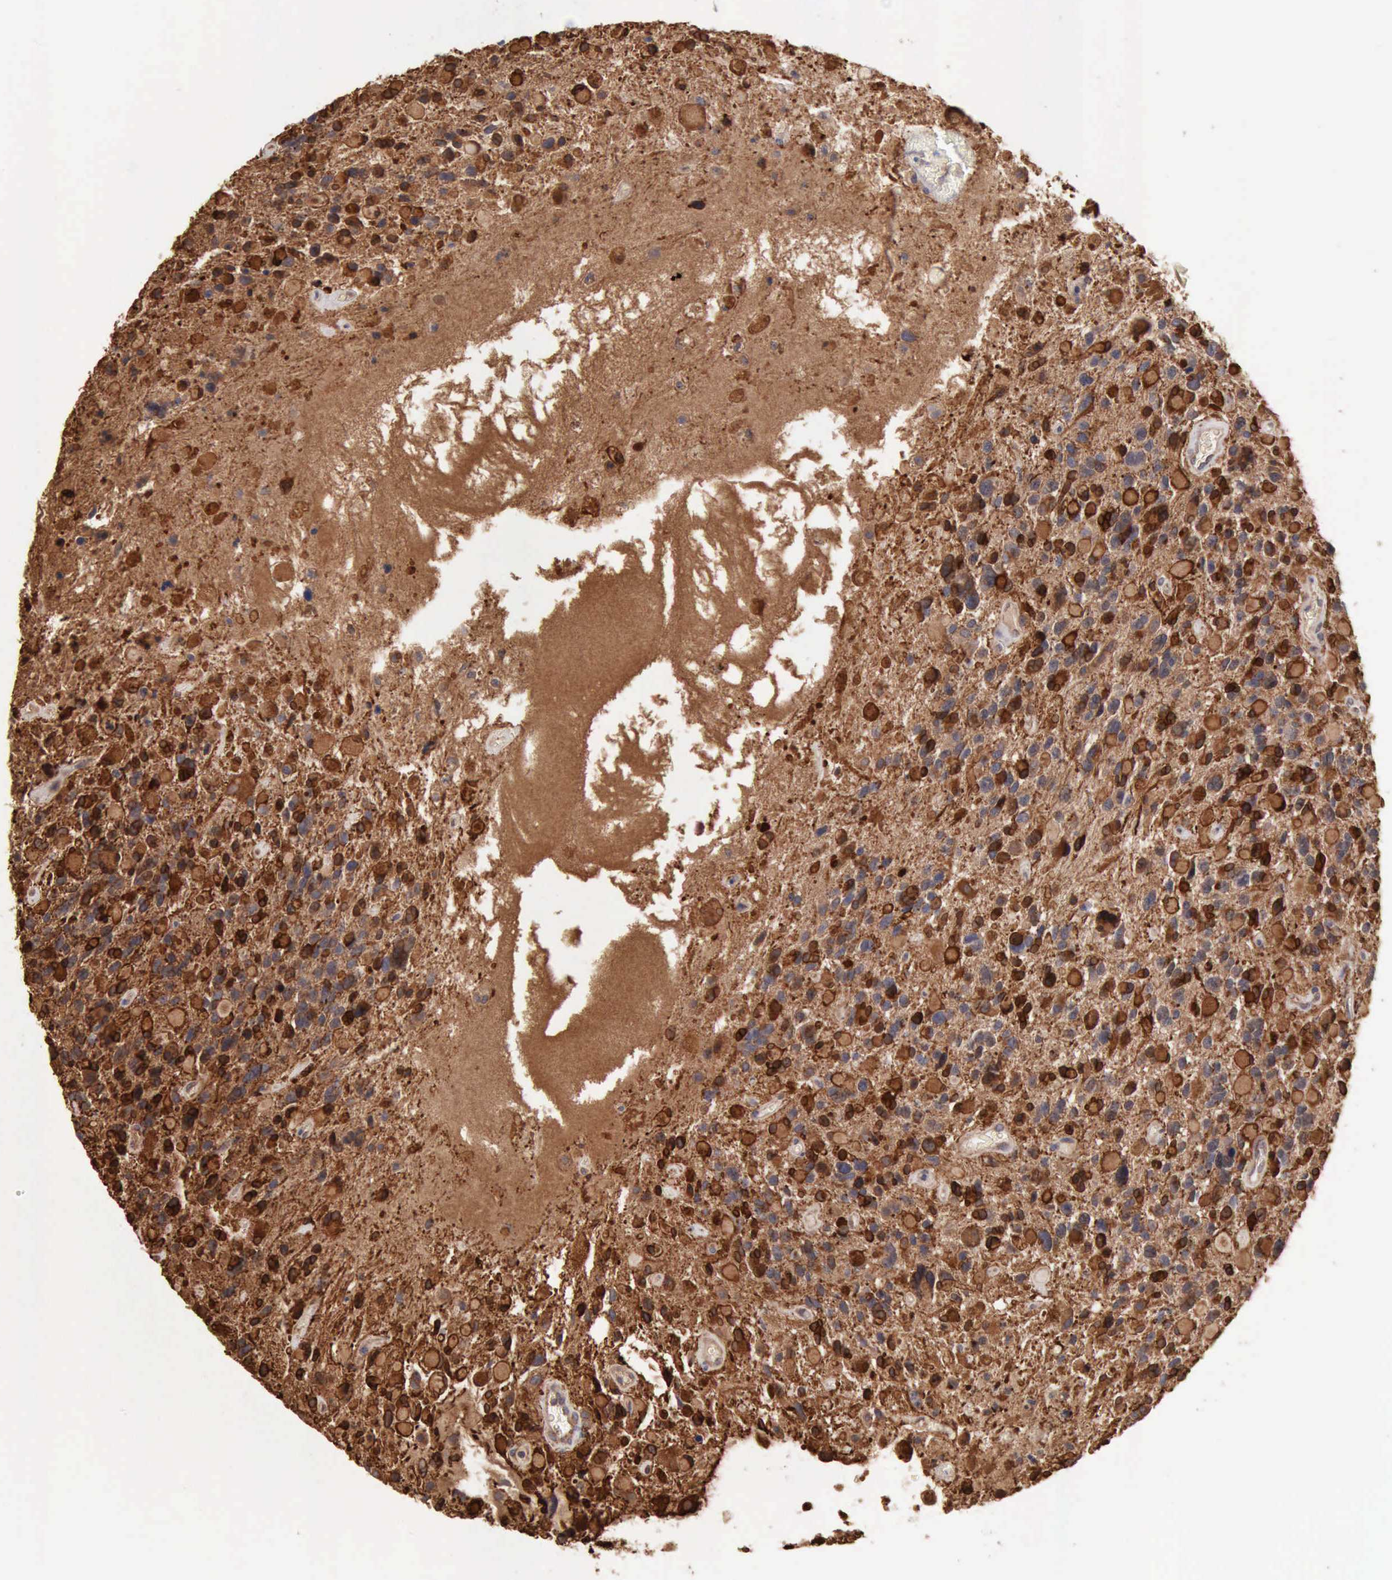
{"staining": {"intensity": "strong", "quantity": ">75%", "location": "cytoplasmic/membranous,nuclear"}, "tissue": "glioma", "cell_type": "Tumor cells", "image_type": "cancer", "snomed": [{"axis": "morphology", "description": "Glioma, malignant, High grade"}, {"axis": "topography", "description": "Brain"}], "caption": "The immunohistochemical stain shows strong cytoplasmic/membranous and nuclear staining in tumor cells of malignant glioma (high-grade) tissue. Immunohistochemistry stains the protein in brown and the nuclei are stained blue.", "gene": "APOL2", "patient": {"sex": "female", "age": 37}}